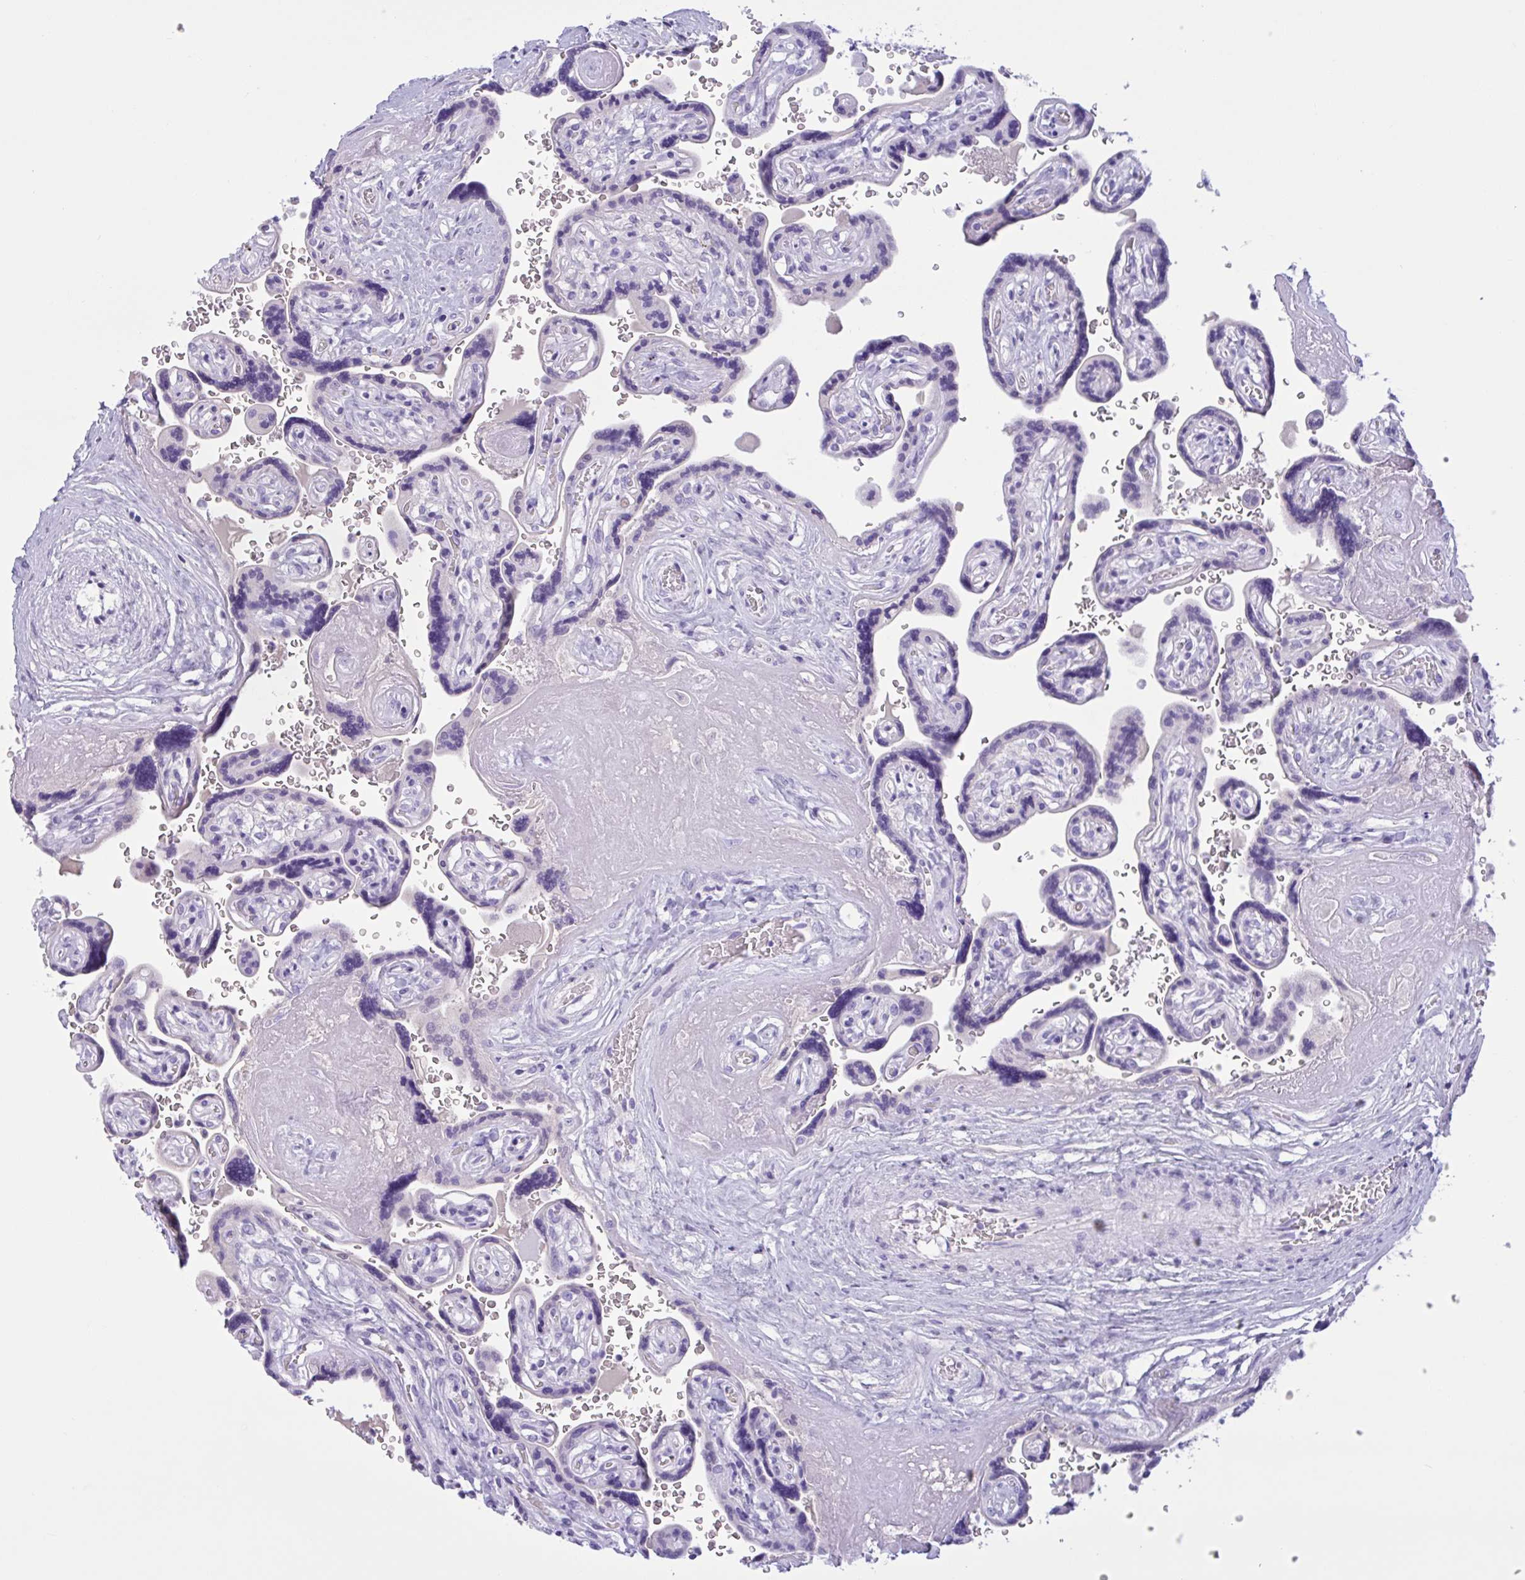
{"staining": {"intensity": "negative", "quantity": "none", "location": "none"}, "tissue": "placenta", "cell_type": "Decidual cells", "image_type": "normal", "snomed": [{"axis": "morphology", "description": "Normal tissue, NOS"}, {"axis": "topography", "description": "Placenta"}], "caption": "DAB (3,3'-diaminobenzidine) immunohistochemical staining of unremarkable human placenta reveals no significant staining in decidual cells.", "gene": "LARGE2", "patient": {"sex": "female", "age": 32}}